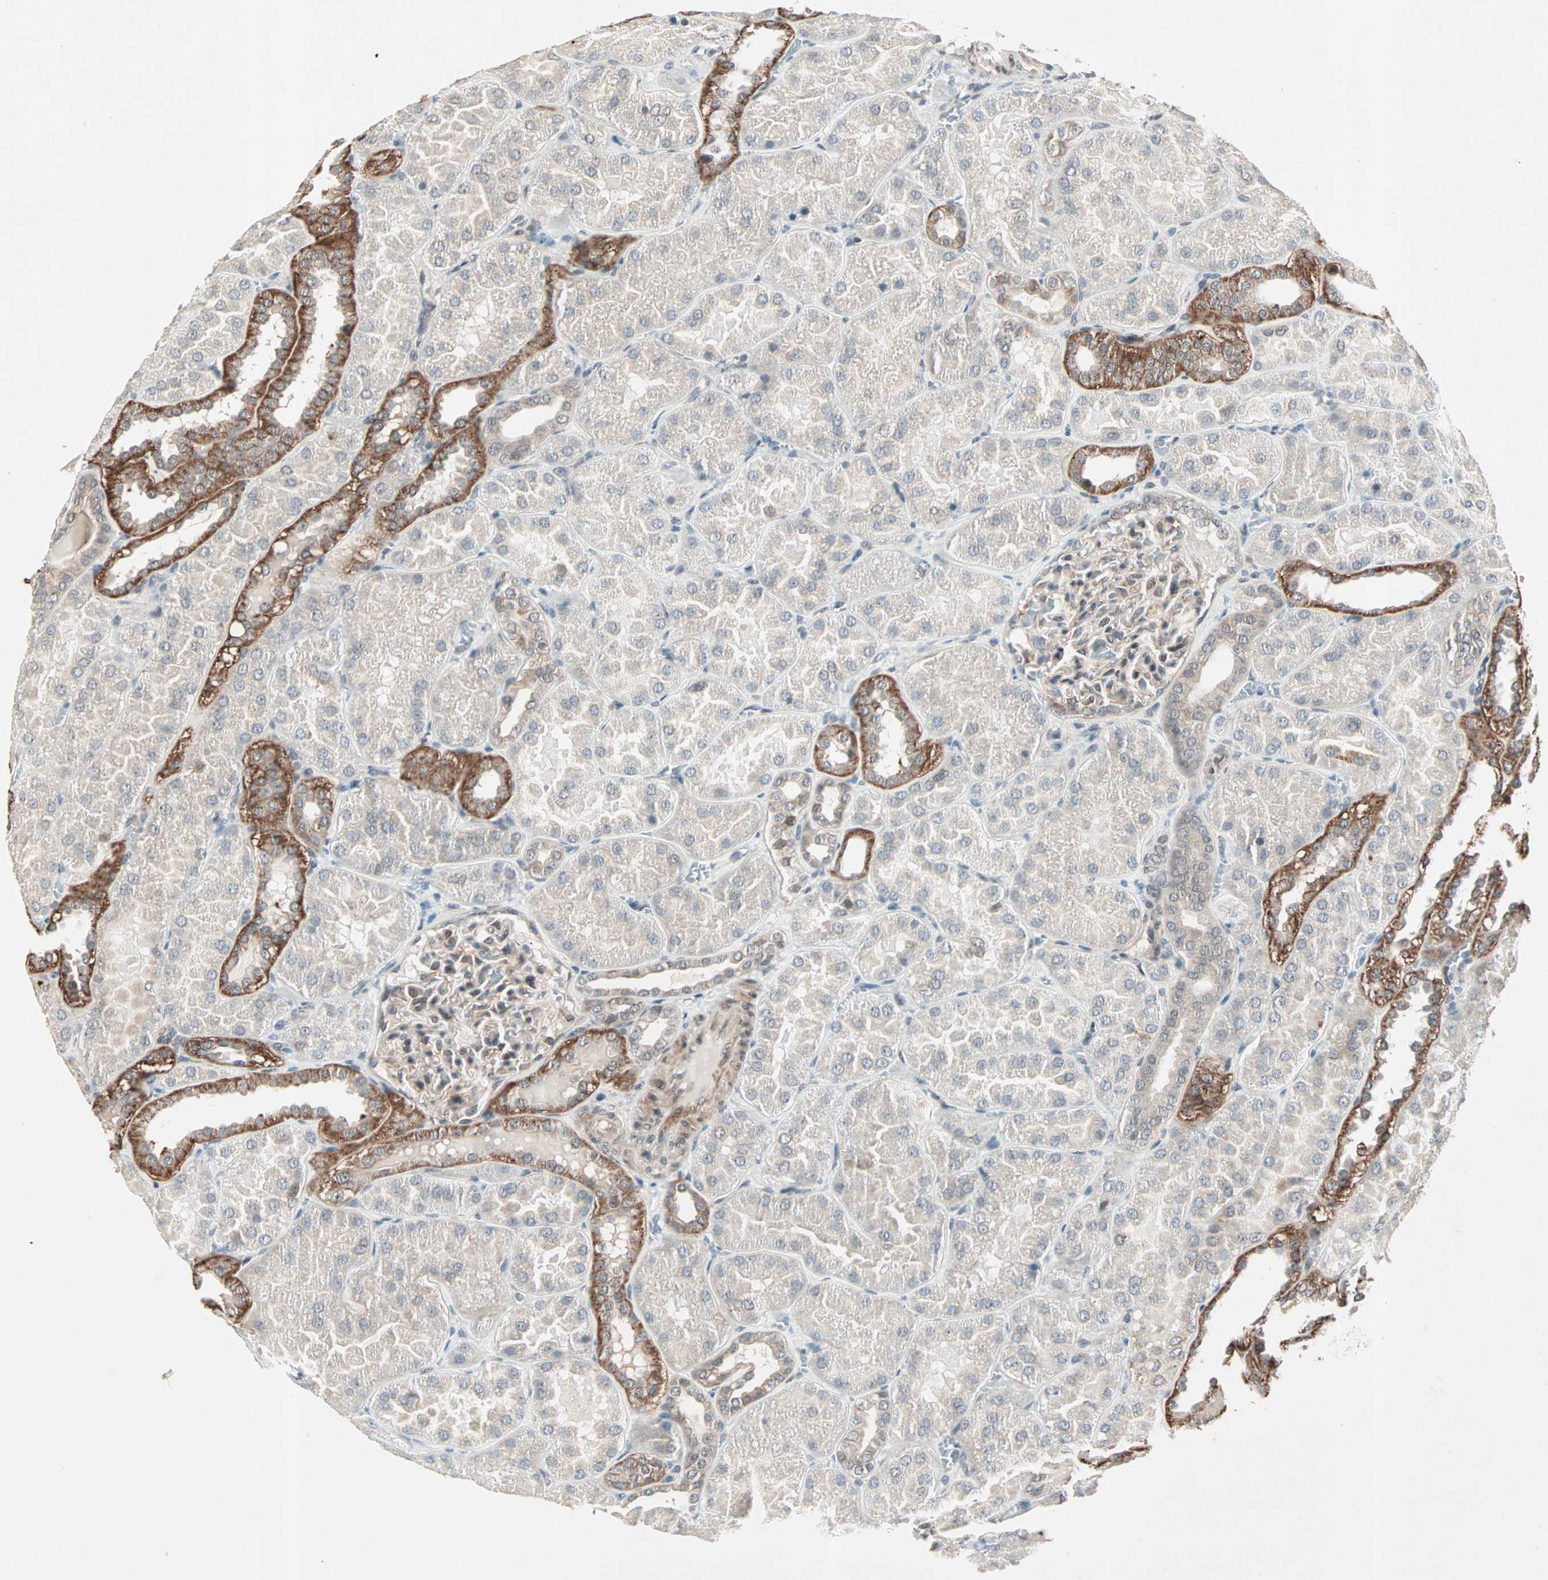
{"staining": {"intensity": "weak", "quantity": "25%-75%", "location": "cytoplasmic/membranous"}, "tissue": "kidney", "cell_type": "Cells in glomeruli", "image_type": "normal", "snomed": [{"axis": "morphology", "description": "Normal tissue, NOS"}, {"axis": "topography", "description": "Kidney"}], "caption": "Kidney was stained to show a protein in brown. There is low levels of weak cytoplasmic/membranous staining in about 25%-75% of cells in glomeruli. (IHC, brightfield microscopy, high magnification).", "gene": "PGBD1", "patient": {"sex": "male", "age": 28}}